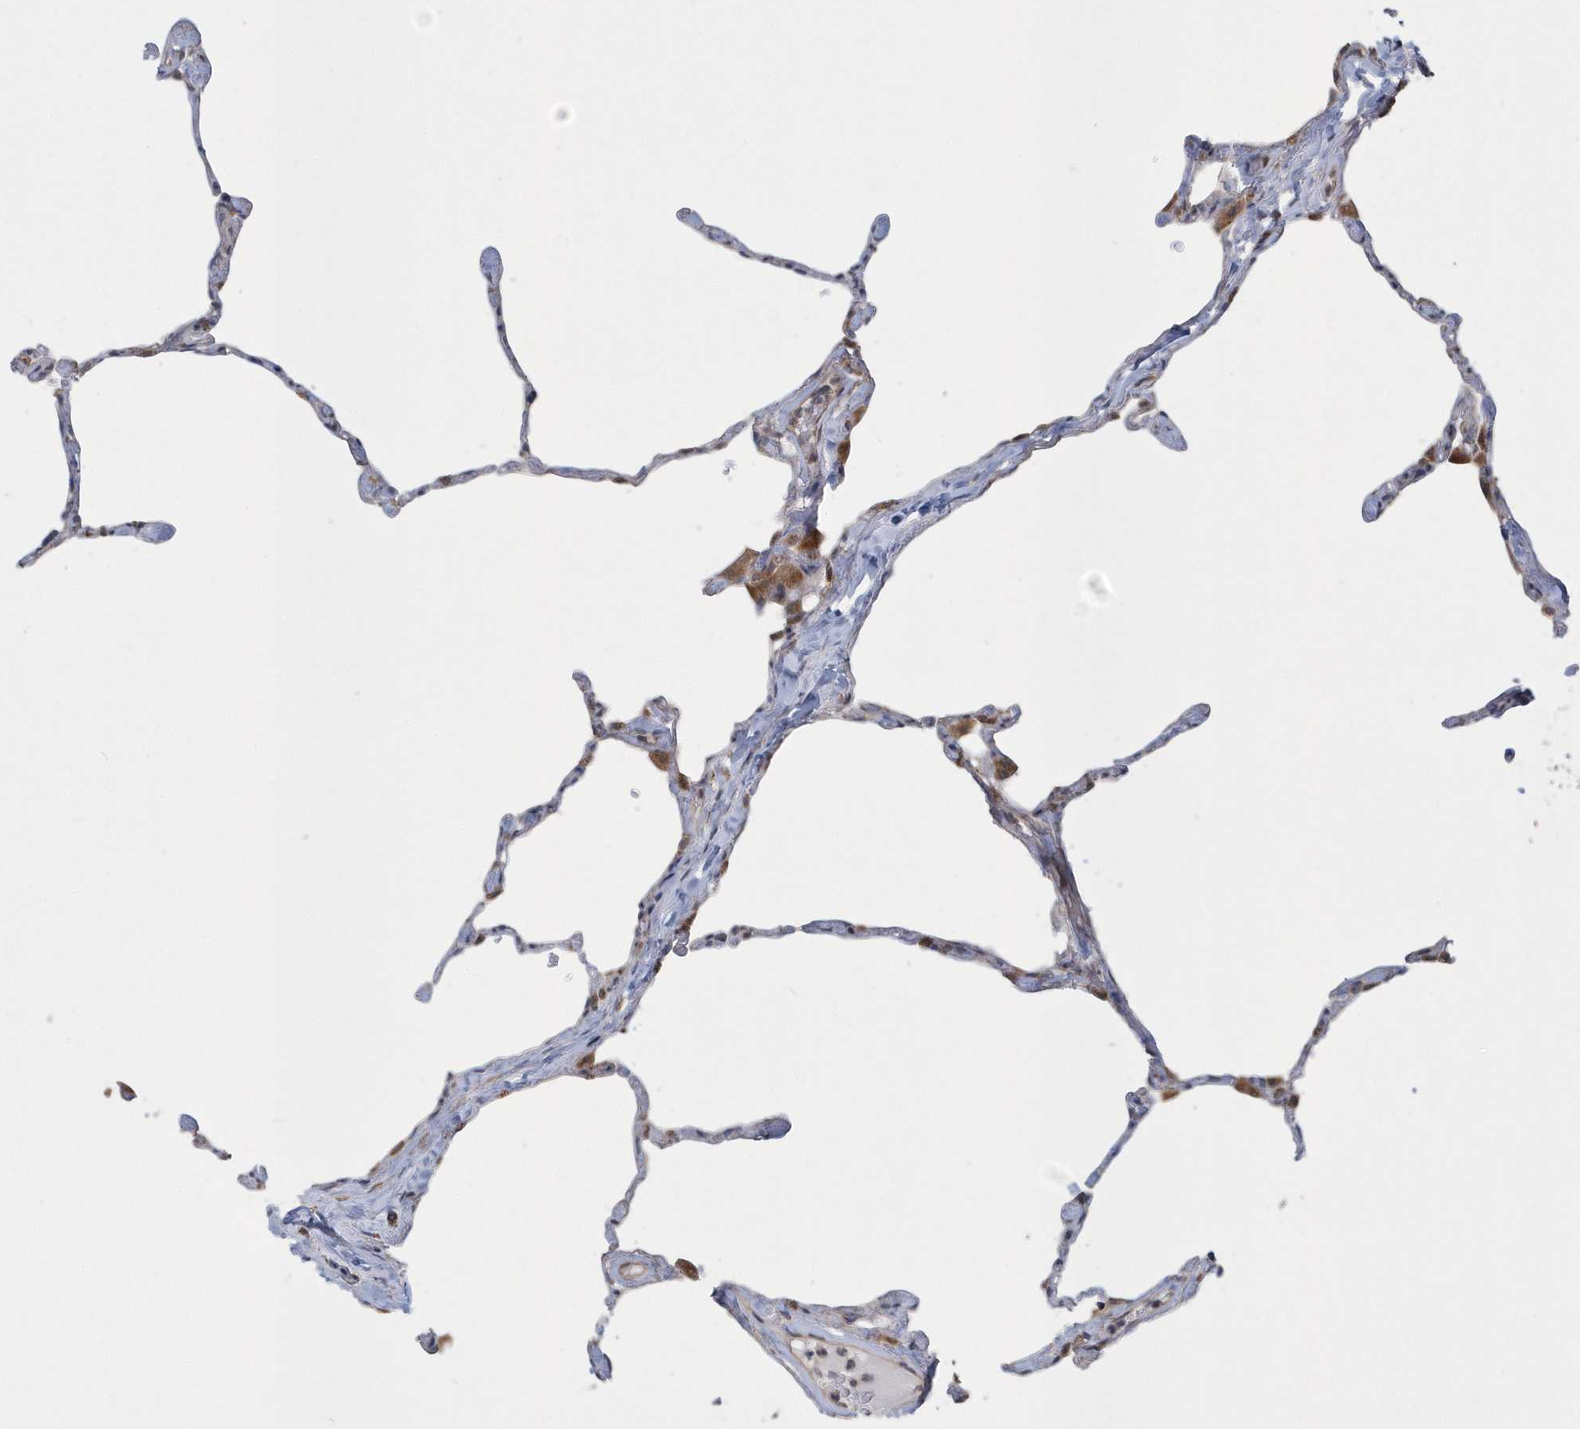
{"staining": {"intensity": "moderate", "quantity": "25%-75%", "location": "cytoplasmic/membranous"}, "tissue": "lung", "cell_type": "Alveolar cells", "image_type": "normal", "snomed": [{"axis": "morphology", "description": "Normal tissue, NOS"}, {"axis": "topography", "description": "Lung"}], "caption": "High-power microscopy captured an IHC image of unremarkable lung, revealing moderate cytoplasmic/membranous expression in approximately 25%-75% of alveolar cells.", "gene": "SLX9", "patient": {"sex": "male", "age": 65}}